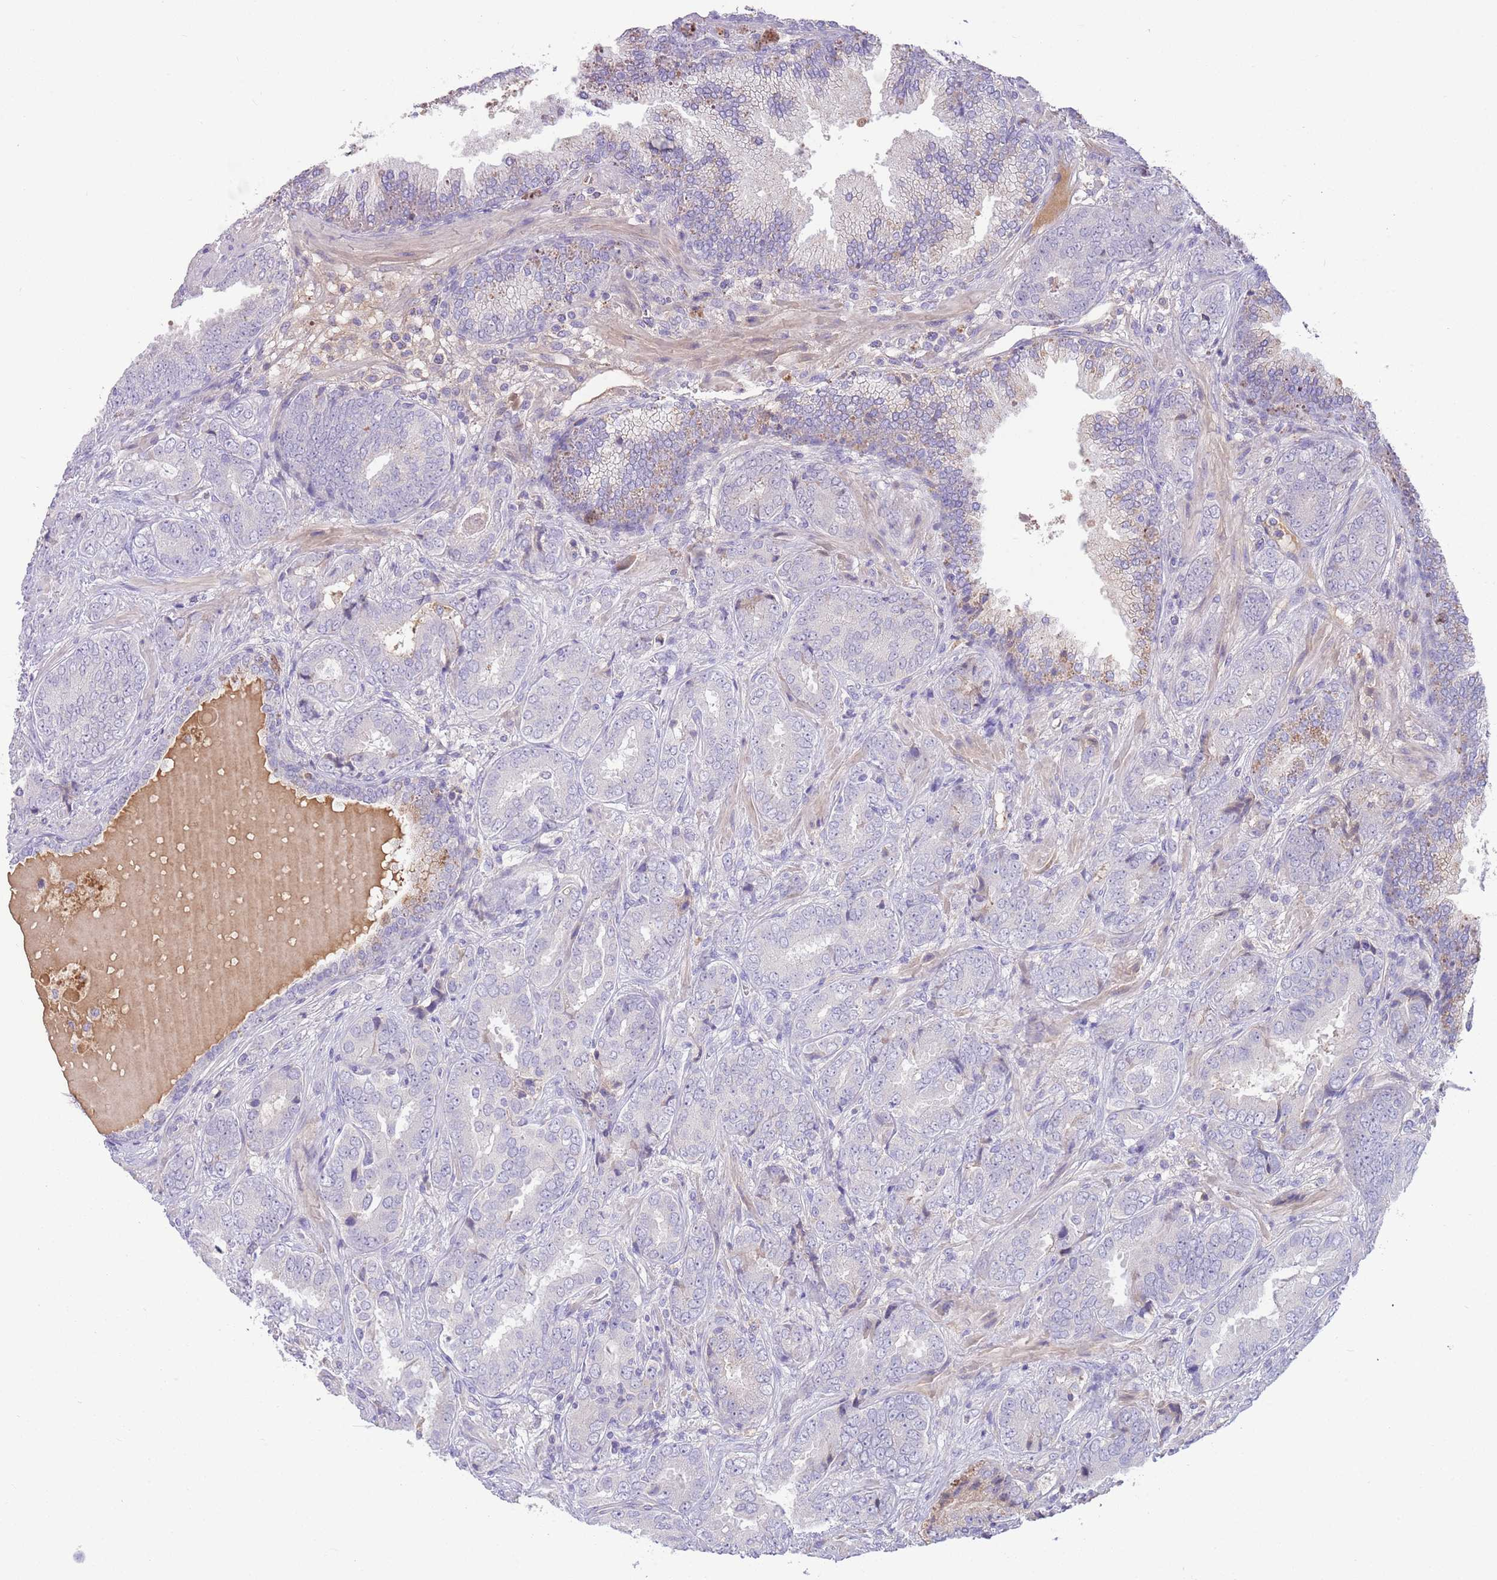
{"staining": {"intensity": "negative", "quantity": "none", "location": "none"}, "tissue": "prostate cancer", "cell_type": "Tumor cells", "image_type": "cancer", "snomed": [{"axis": "morphology", "description": "Adenocarcinoma, High grade"}, {"axis": "topography", "description": "Prostate"}], "caption": "IHC of prostate cancer (high-grade adenocarcinoma) reveals no positivity in tumor cells.", "gene": "IGFL4", "patient": {"sex": "male", "age": 71}}